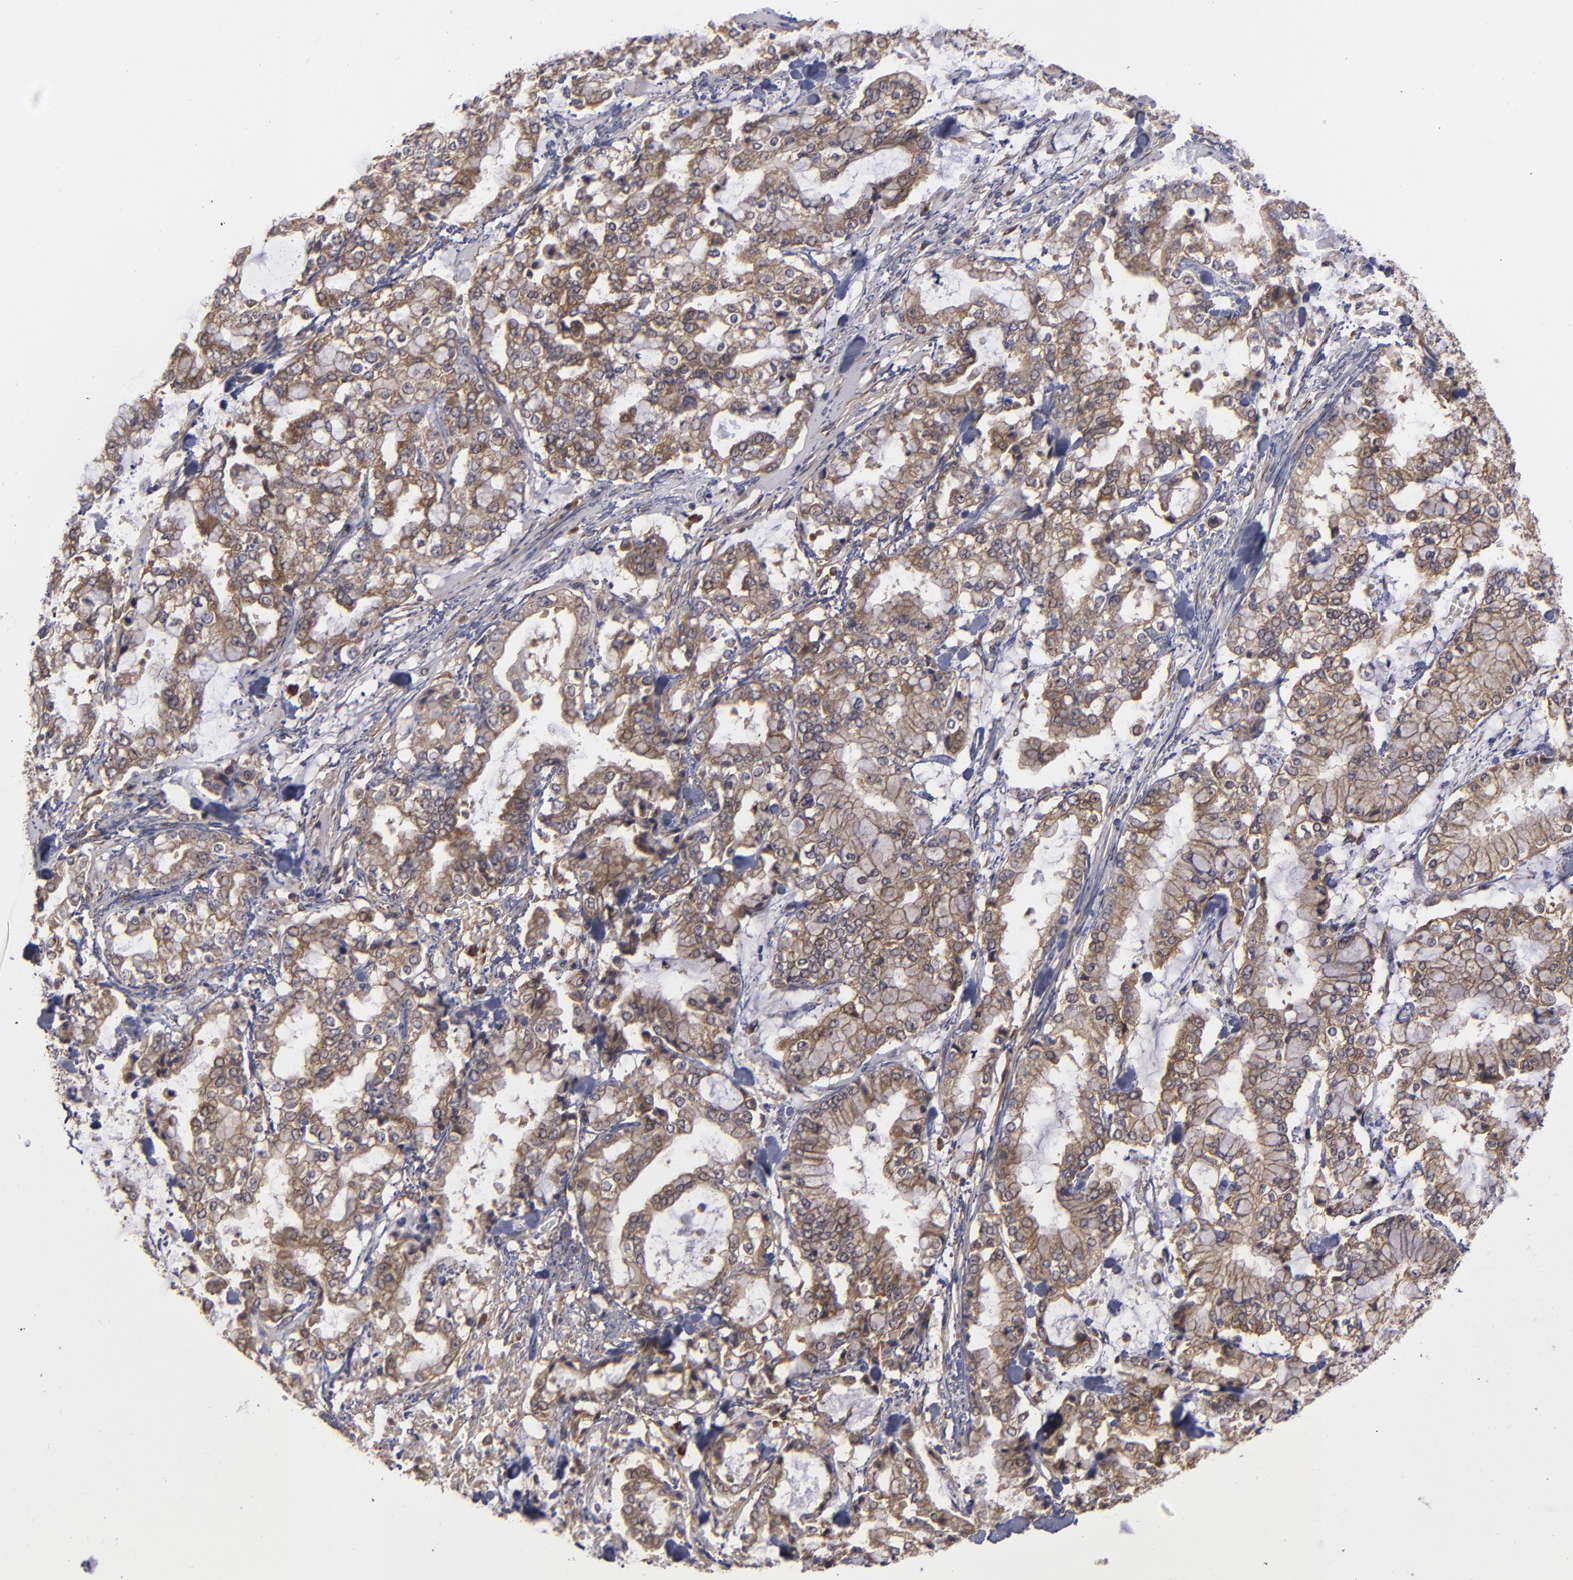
{"staining": {"intensity": "moderate", "quantity": ">75%", "location": "cytoplasmic/membranous"}, "tissue": "stomach cancer", "cell_type": "Tumor cells", "image_type": "cancer", "snomed": [{"axis": "morphology", "description": "Normal tissue, NOS"}, {"axis": "morphology", "description": "Adenocarcinoma, NOS"}, {"axis": "topography", "description": "Stomach, upper"}, {"axis": "topography", "description": "Stomach"}], "caption": "Immunohistochemistry staining of stomach adenocarcinoma, which demonstrates medium levels of moderate cytoplasmic/membranous expression in about >75% of tumor cells indicating moderate cytoplasmic/membranous protein staining. The staining was performed using DAB (brown) for protein detection and nuclei were counterstained in hematoxylin (blue).", "gene": "BMP6", "patient": {"sex": "male", "age": 76}}